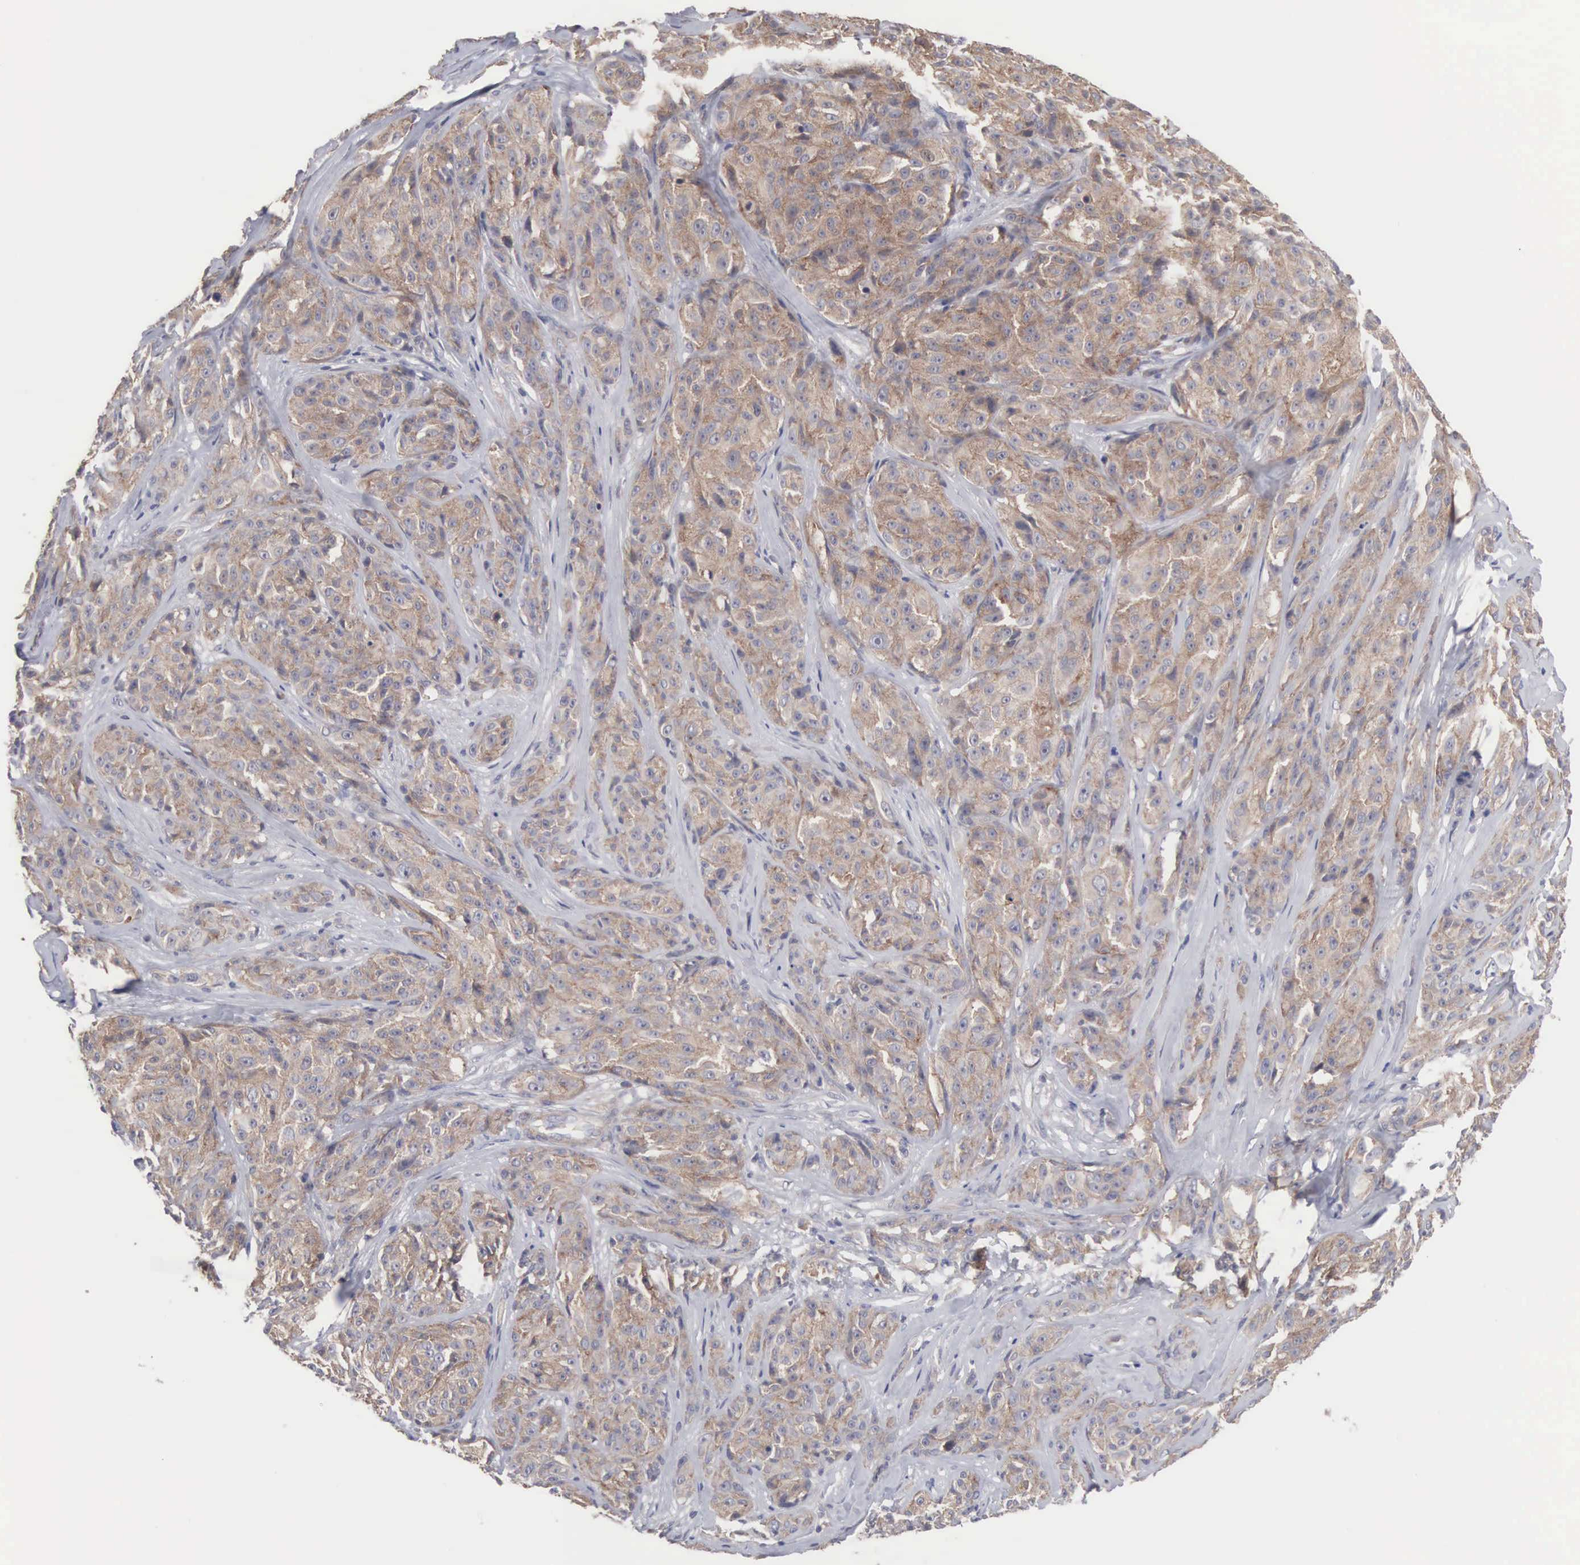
{"staining": {"intensity": "weak", "quantity": "25%-75%", "location": "cytoplasmic/membranous"}, "tissue": "melanoma", "cell_type": "Tumor cells", "image_type": "cancer", "snomed": [{"axis": "morphology", "description": "Malignant melanoma, NOS"}, {"axis": "topography", "description": "Skin"}], "caption": "An image of human malignant melanoma stained for a protein demonstrates weak cytoplasmic/membranous brown staining in tumor cells.", "gene": "INF2", "patient": {"sex": "male", "age": 56}}